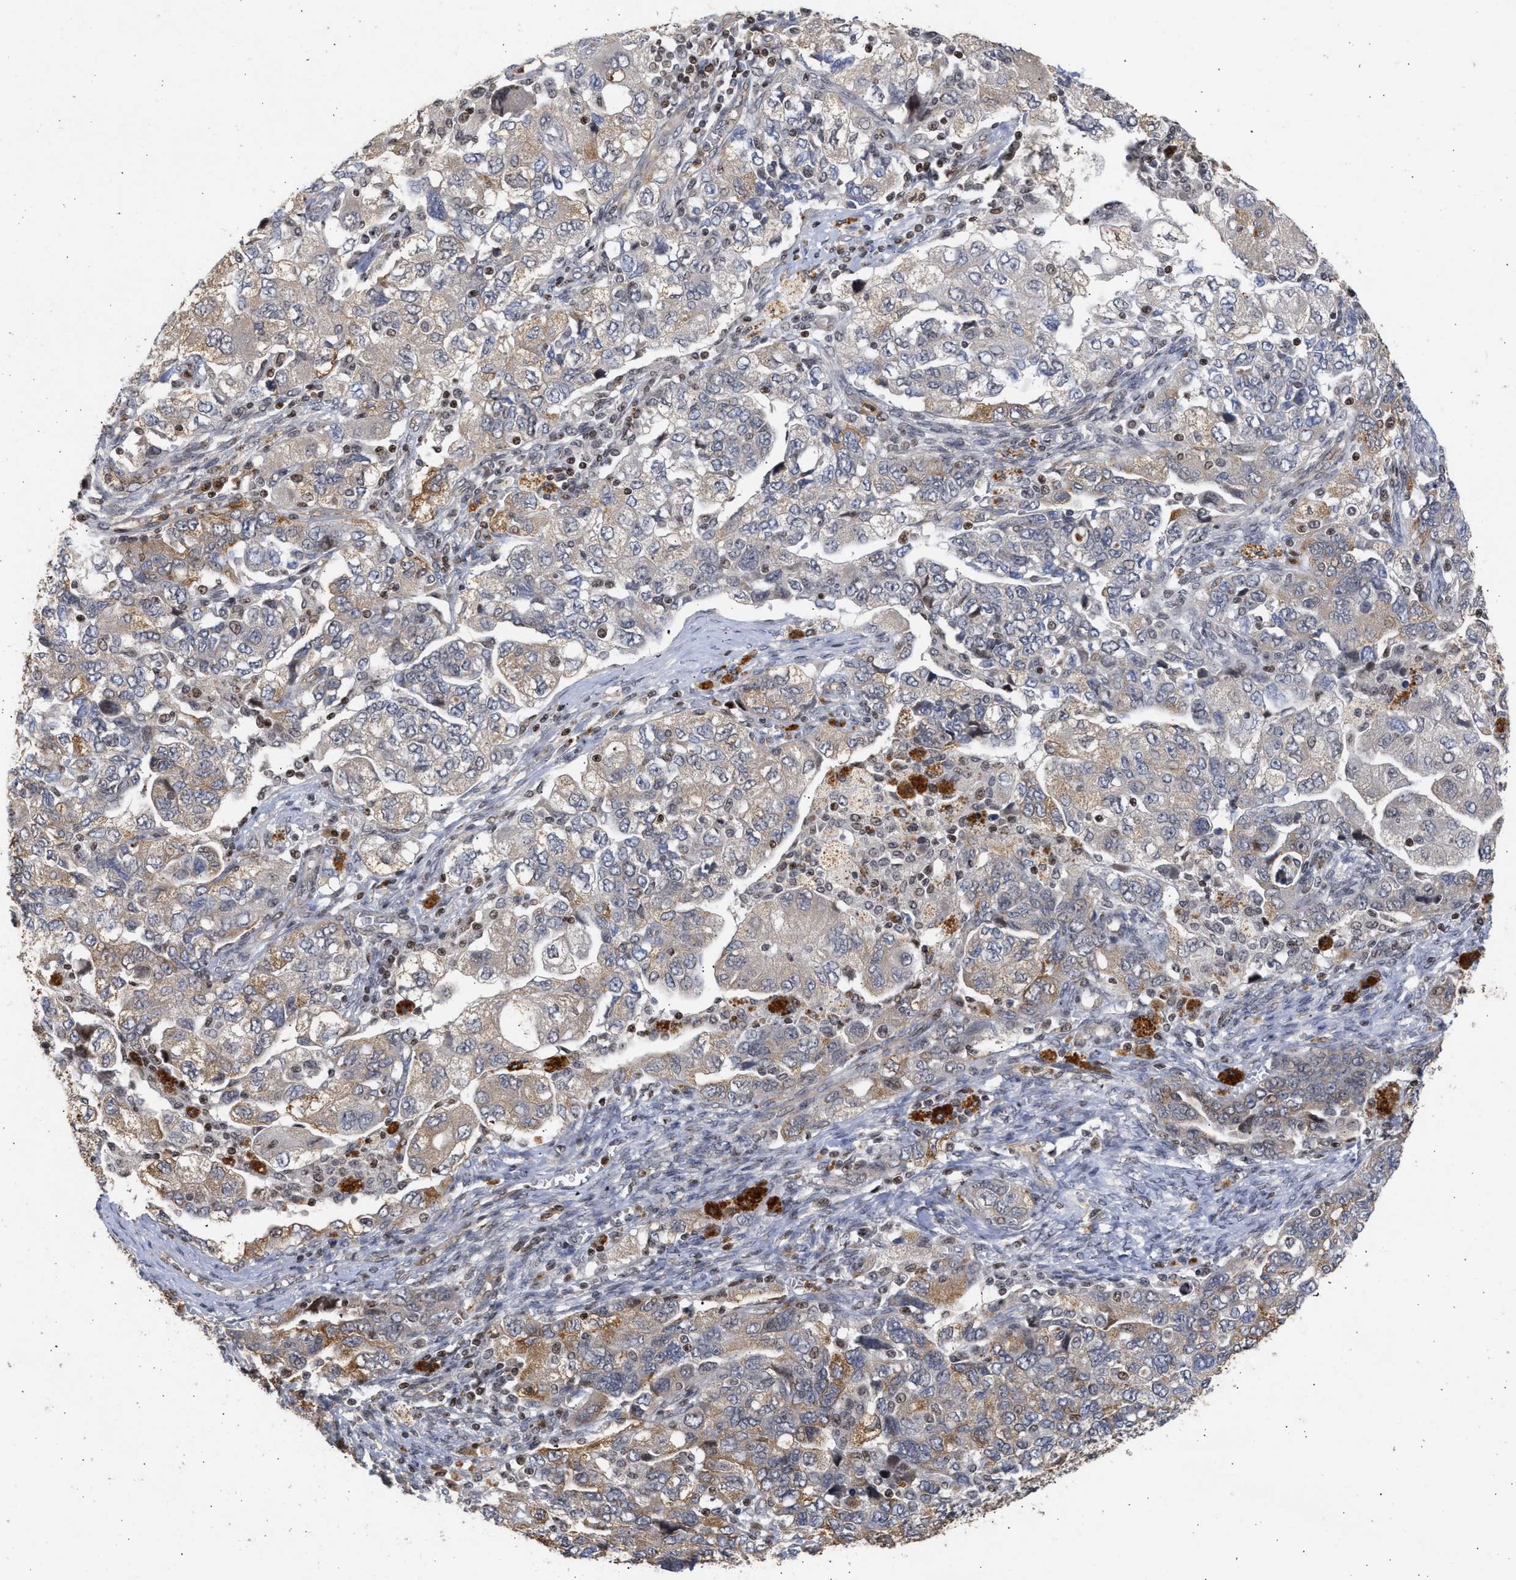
{"staining": {"intensity": "weak", "quantity": "<25%", "location": "cytoplasmic/membranous"}, "tissue": "ovarian cancer", "cell_type": "Tumor cells", "image_type": "cancer", "snomed": [{"axis": "morphology", "description": "Carcinoma, NOS"}, {"axis": "morphology", "description": "Cystadenocarcinoma, serous, NOS"}, {"axis": "topography", "description": "Ovary"}], "caption": "Photomicrograph shows no significant protein staining in tumor cells of ovarian cancer (carcinoma).", "gene": "ENSG00000142539", "patient": {"sex": "female", "age": 69}}